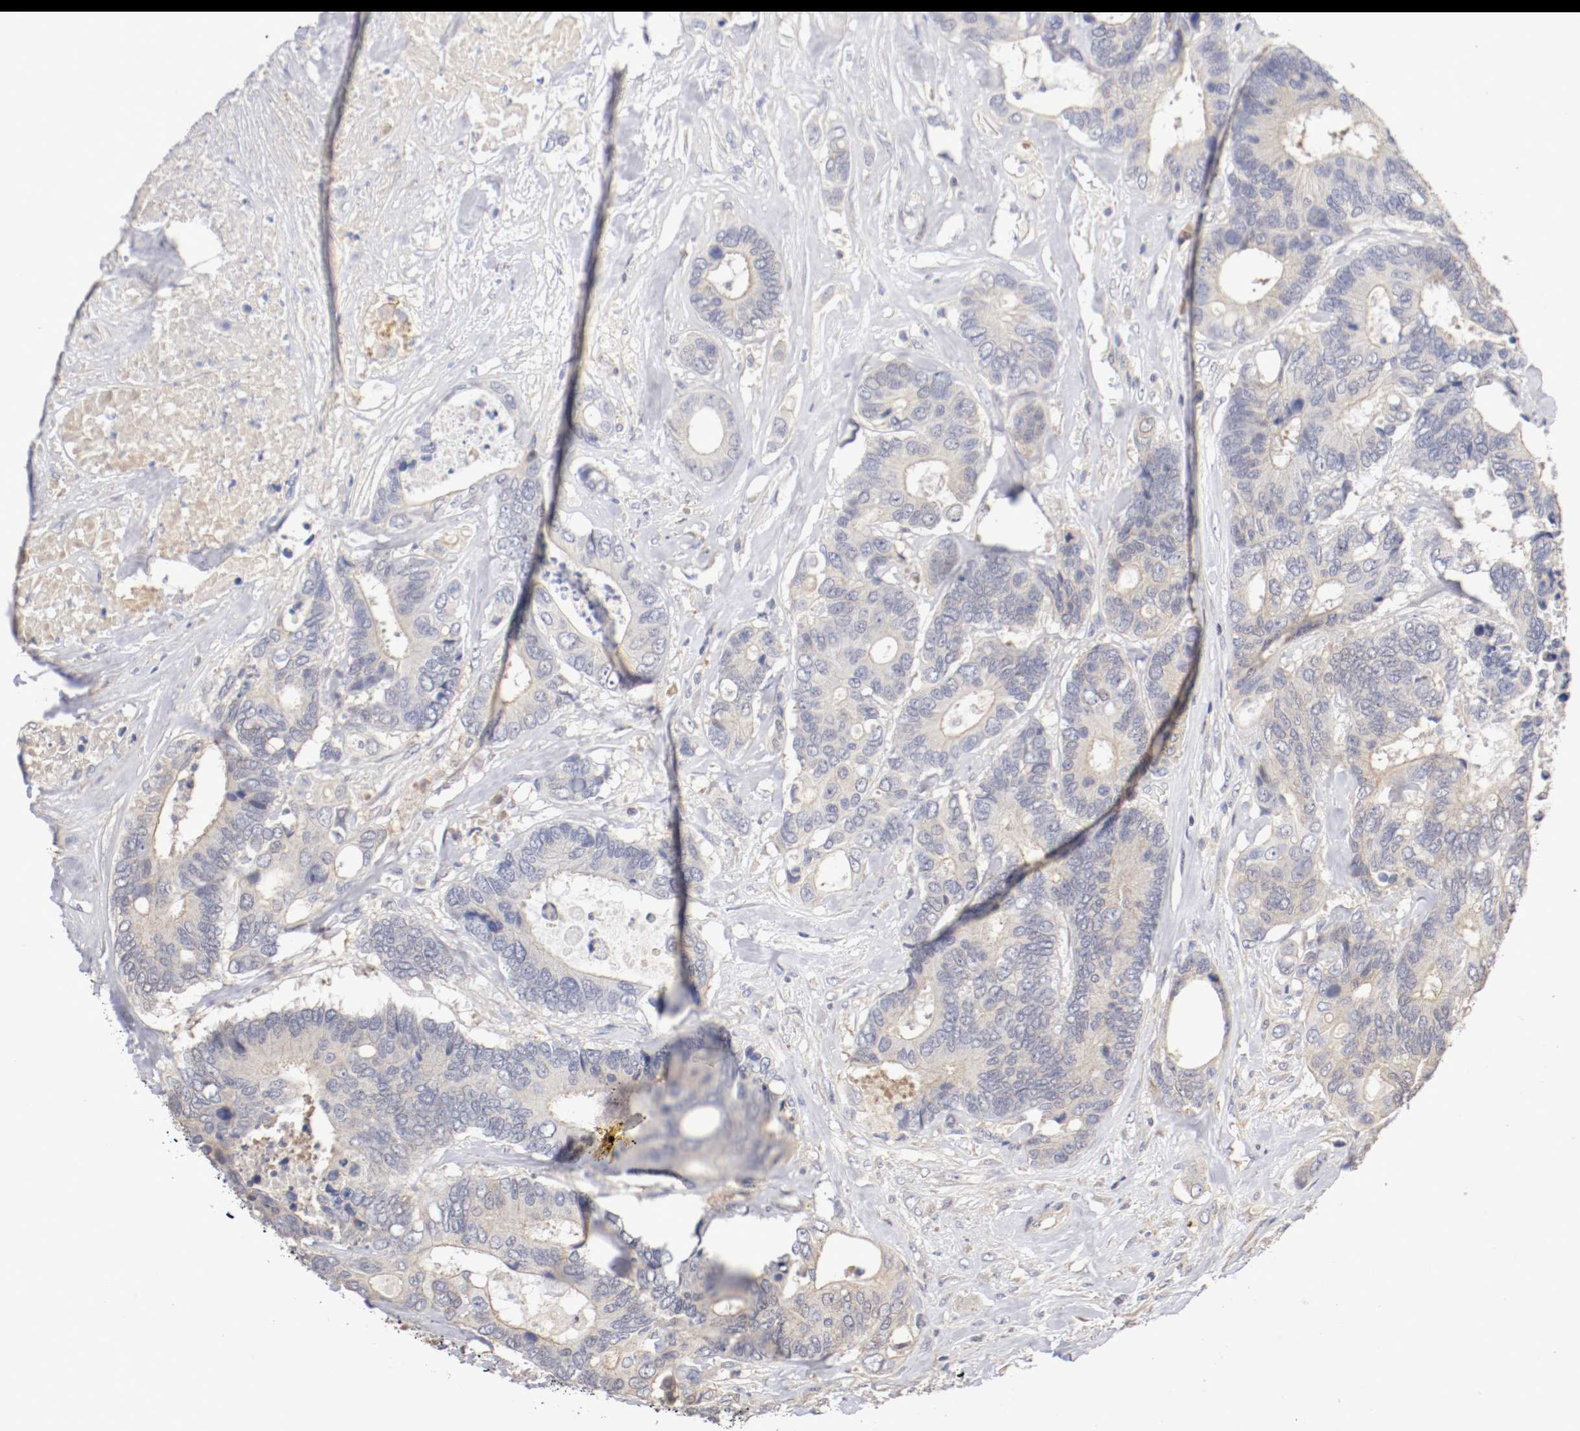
{"staining": {"intensity": "weak", "quantity": "<25%", "location": "cytoplasmic/membranous"}, "tissue": "colorectal cancer", "cell_type": "Tumor cells", "image_type": "cancer", "snomed": [{"axis": "morphology", "description": "Adenocarcinoma, NOS"}, {"axis": "topography", "description": "Rectum"}], "caption": "A histopathology image of adenocarcinoma (colorectal) stained for a protein exhibits no brown staining in tumor cells. (Brightfield microscopy of DAB immunohistochemistry at high magnification).", "gene": "CDK6", "patient": {"sex": "male", "age": 55}}